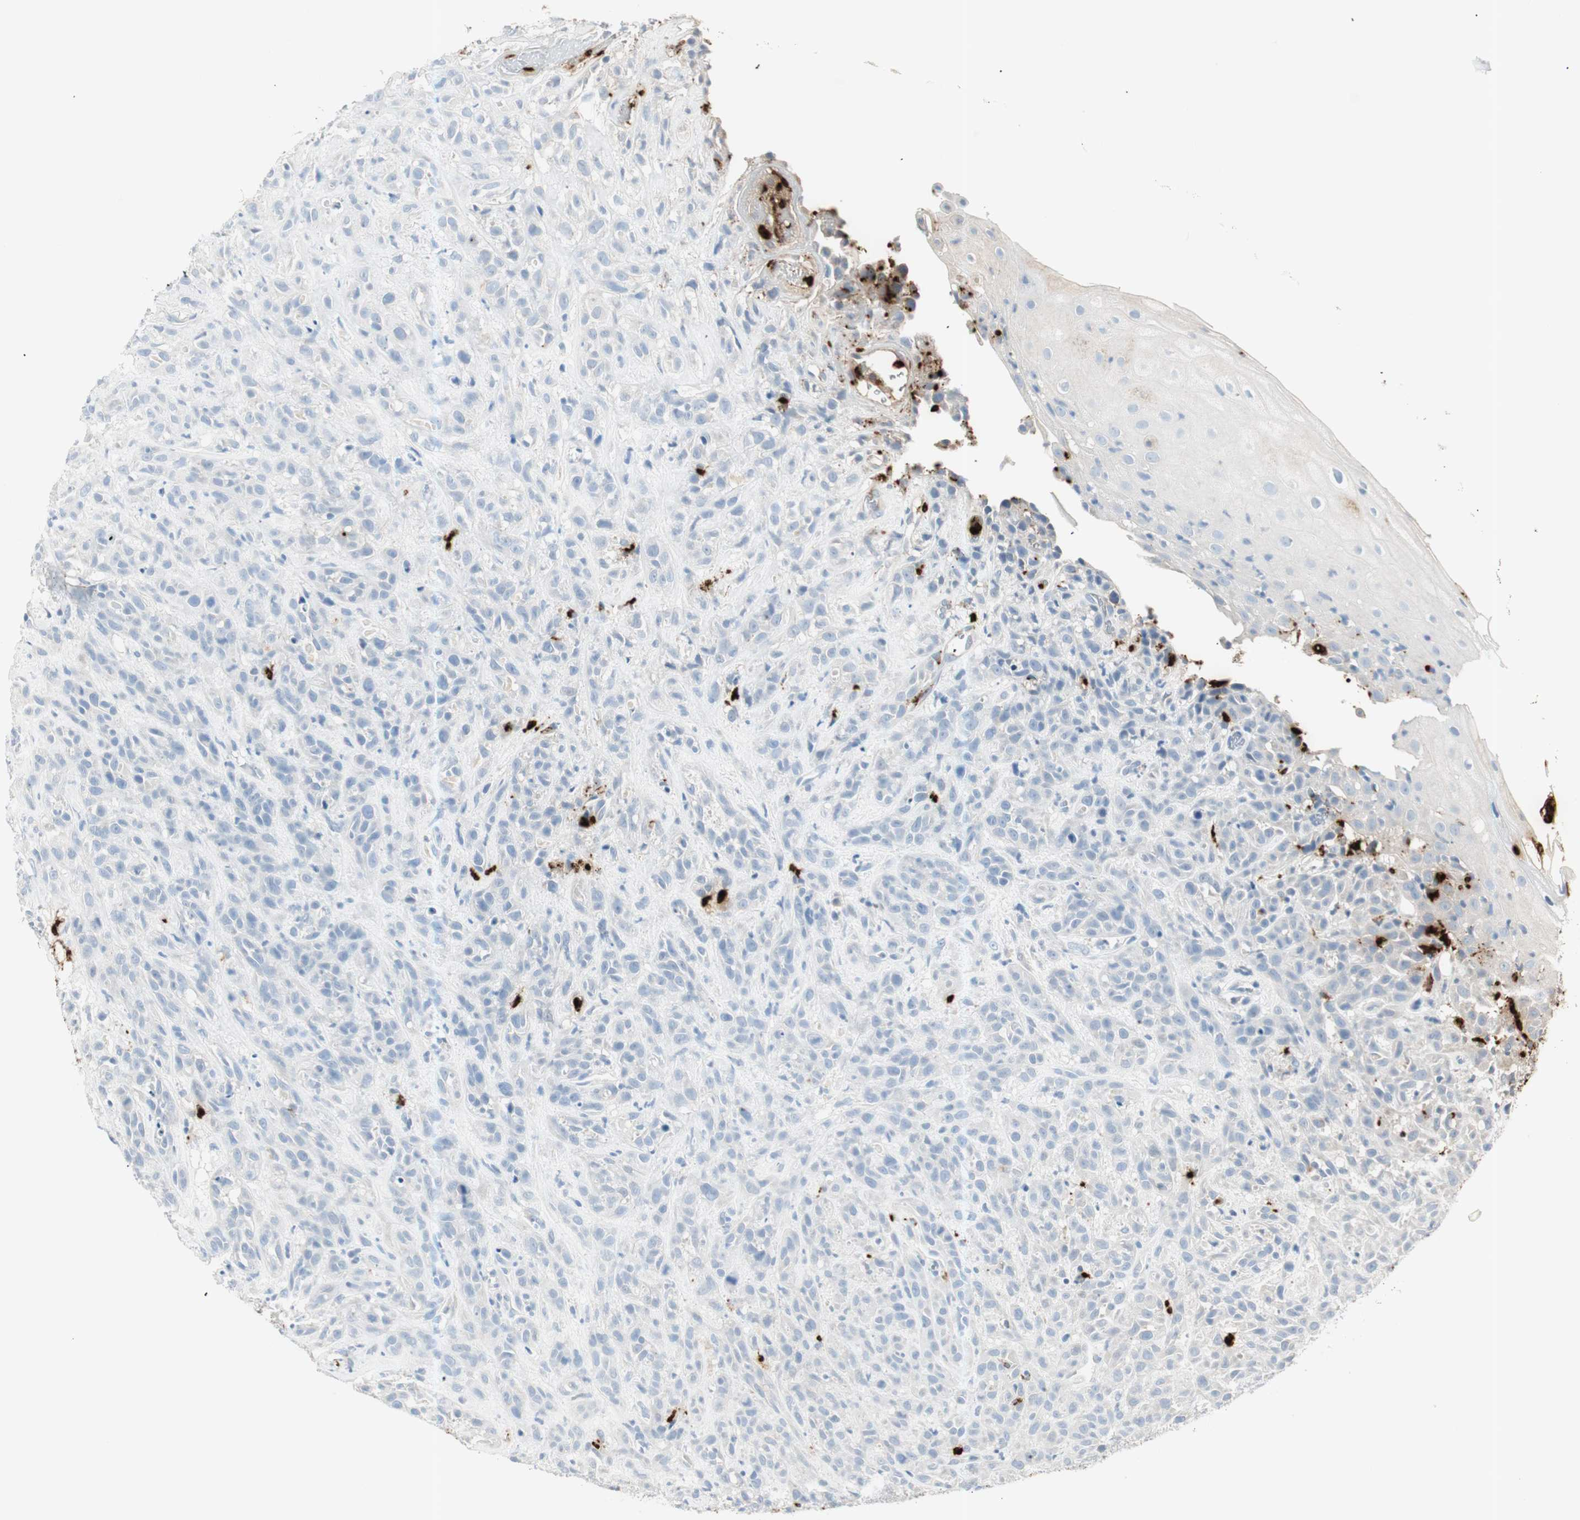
{"staining": {"intensity": "negative", "quantity": "none", "location": "none"}, "tissue": "head and neck cancer", "cell_type": "Tumor cells", "image_type": "cancer", "snomed": [{"axis": "morphology", "description": "Normal tissue, NOS"}, {"axis": "morphology", "description": "Squamous cell carcinoma, NOS"}, {"axis": "topography", "description": "Cartilage tissue"}, {"axis": "topography", "description": "Head-Neck"}], "caption": "The IHC photomicrograph has no significant staining in tumor cells of head and neck cancer (squamous cell carcinoma) tissue.", "gene": "PRTN3", "patient": {"sex": "male", "age": 62}}